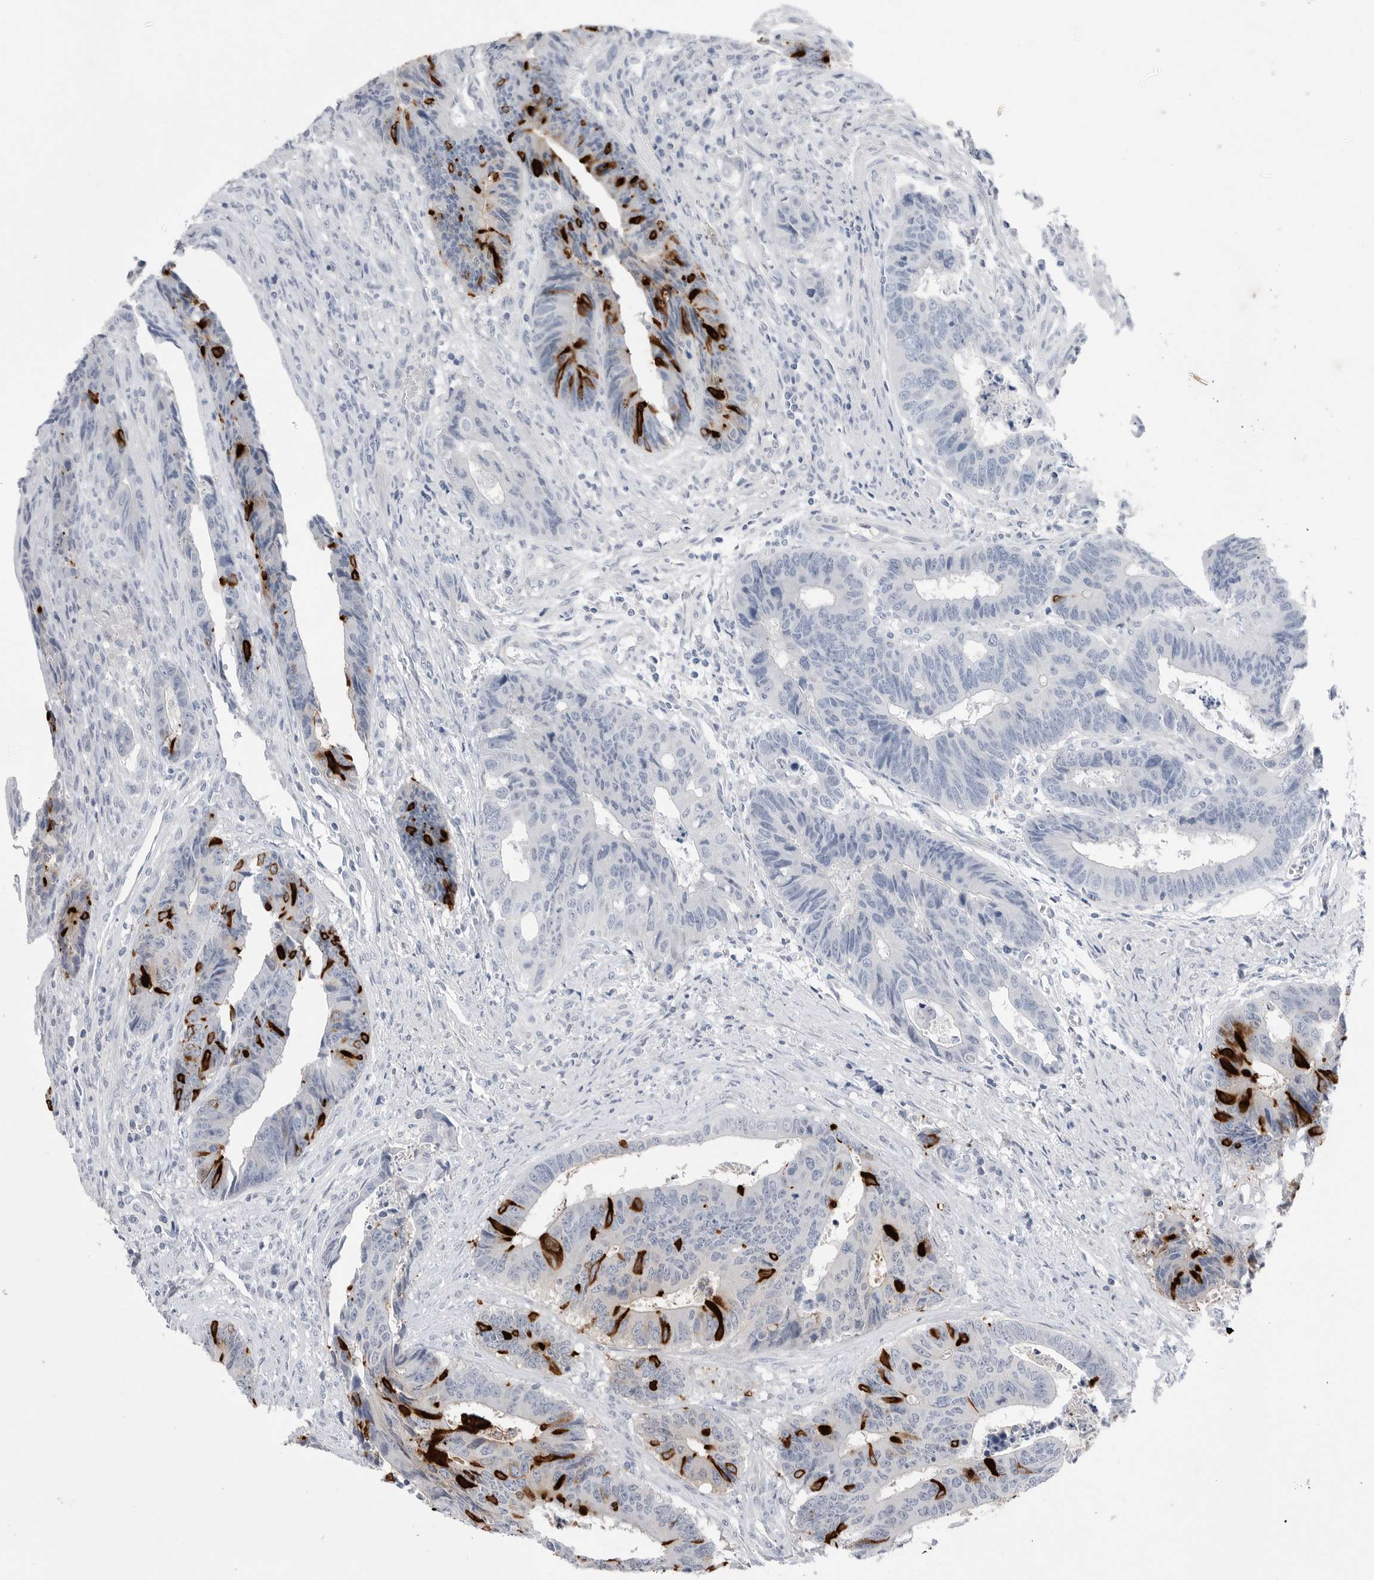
{"staining": {"intensity": "strong", "quantity": "<25%", "location": "cytoplasmic/membranous"}, "tissue": "colorectal cancer", "cell_type": "Tumor cells", "image_type": "cancer", "snomed": [{"axis": "morphology", "description": "Adenocarcinoma, NOS"}, {"axis": "topography", "description": "Rectum"}], "caption": "Adenocarcinoma (colorectal) stained with IHC reveals strong cytoplasmic/membranous staining in approximately <25% of tumor cells.", "gene": "ABHD12", "patient": {"sex": "male", "age": 84}}